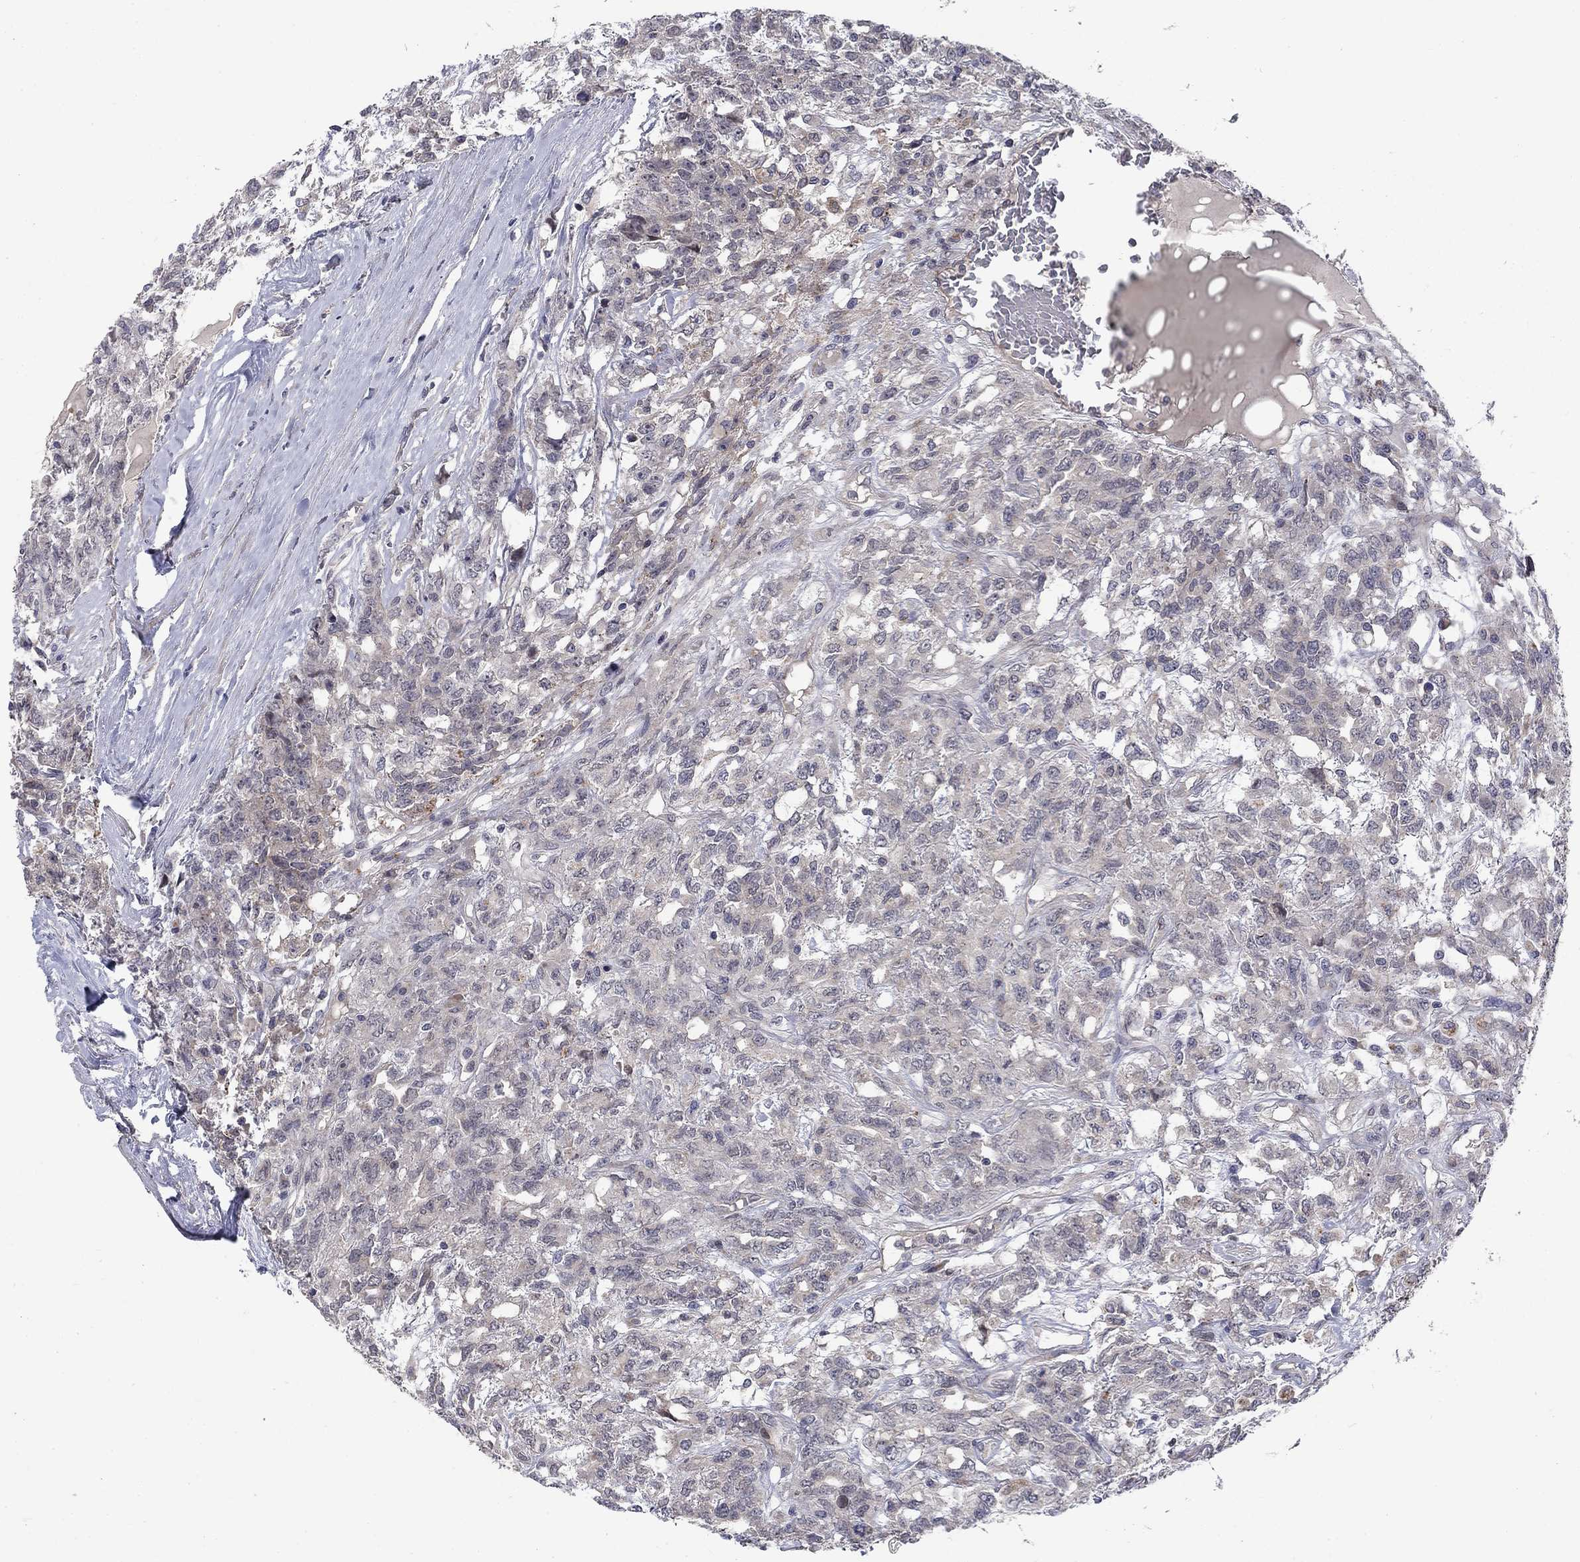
{"staining": {"intensity": "negative", "quantity": "none", "location": "none"}, "tissue": "testis cancer", "cell_type": "Tumor cells", "image_type": "cancer", "snomed": [{"axis": "morphology", "description": "Seminoma, NOS"}, {"axis": "topography", "description": "Testis"}], "caption": "Tumor cells are negative for protein expression in human testis seminoma.", "gene": "FAM3B", "patient": {"sex": "male", "age": 52}}